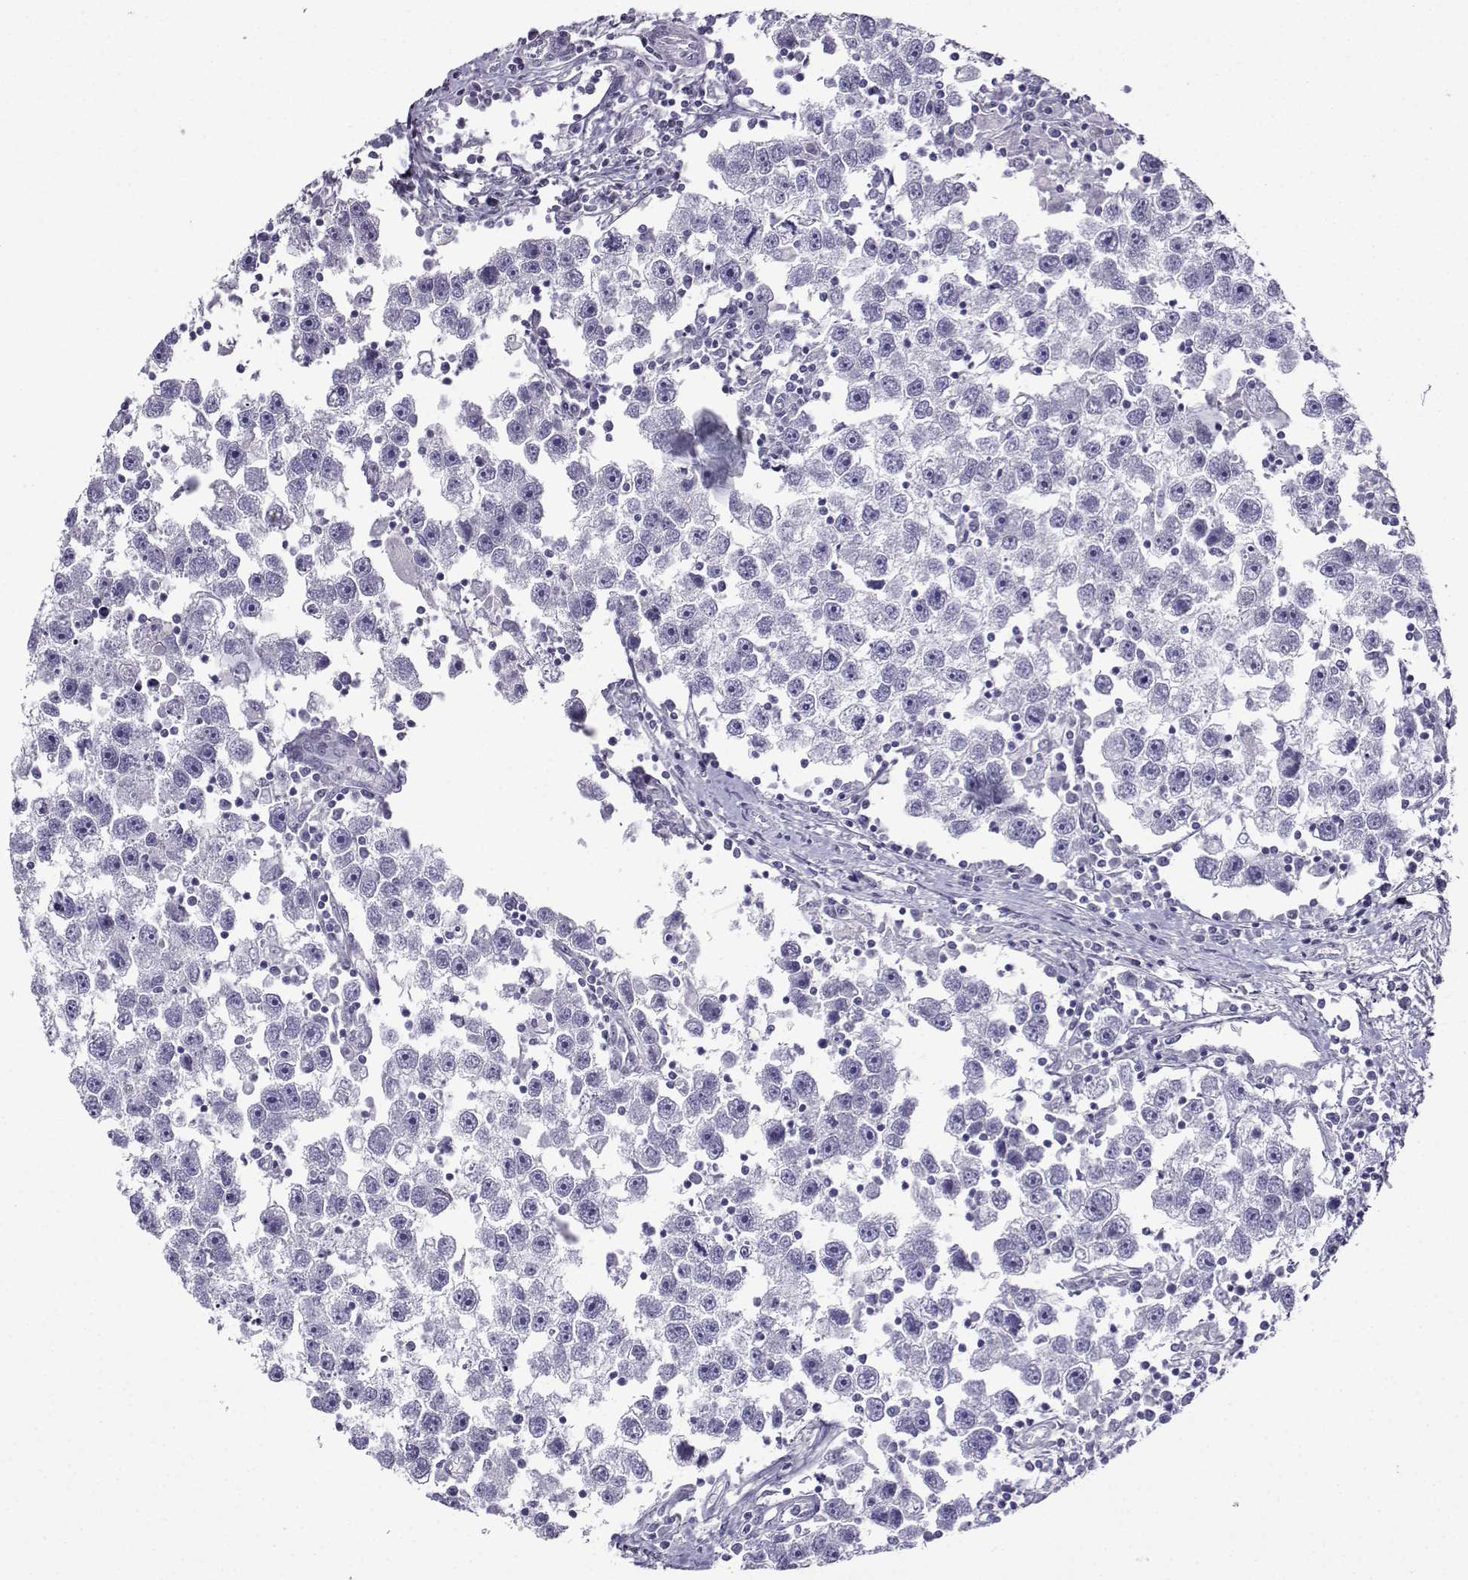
{"staining": {"intensity": "negative", "quantity": "none", "location": "none"}, "tissue": "testis cancer", "cell_type": "Tumor cells", "image_type": "cancer", "snomed": [{"axis": "morphology", "description": "Seminoma, NOS"}, {"axis": "topography", "description": "Testis"}], "caption": "There is no significant positivity in tumor cells of testis cancer.", "gene": "CRYBB1", "patient": {"sex": "male", "age": 30}}